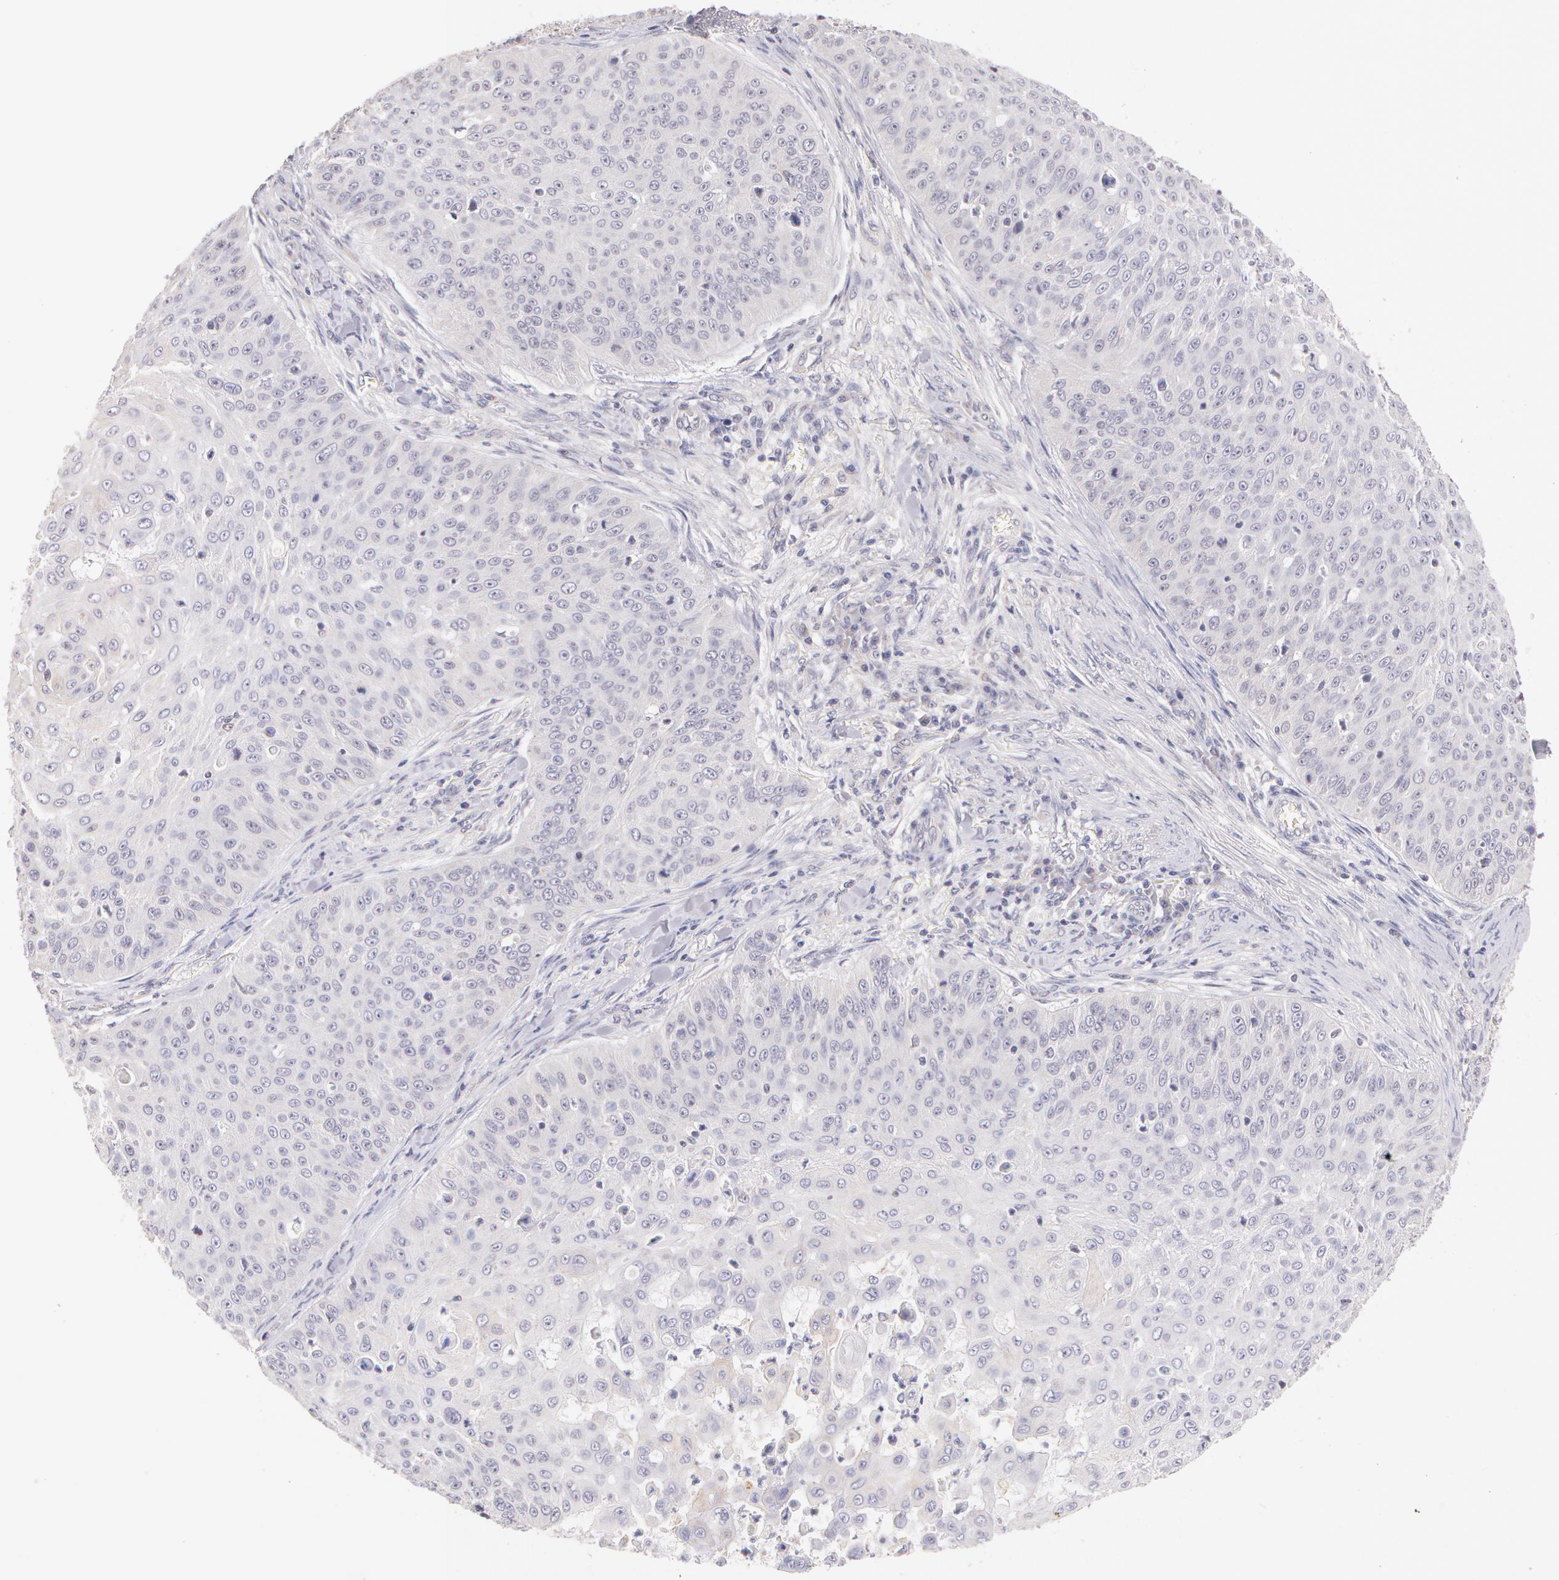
{"staining": {"intensity": "negative", "quantity": "none", "location": "none"}, "tissue": "skin cancer", "cell_type": "Tumor cells", "image_type": "cancer", "snomed": [{"axis": "morphology", "description": "Squamous cell carcinoma, NOS"}, {"axis": "topography", "description": "Skin"}], "caption": "High magnification brightfield microscopy of skin cancer stained with DAB (3,3'-diaminobenzidine) (brown) and counterstained with hematoxylin (blue): tumor cells show no significant positivity. (DAB immunohistochemistry visualized using brightfield microscopy, high magnification).", "gene": "ZNF597", "patient": {"sex": "male", "age": 82}}